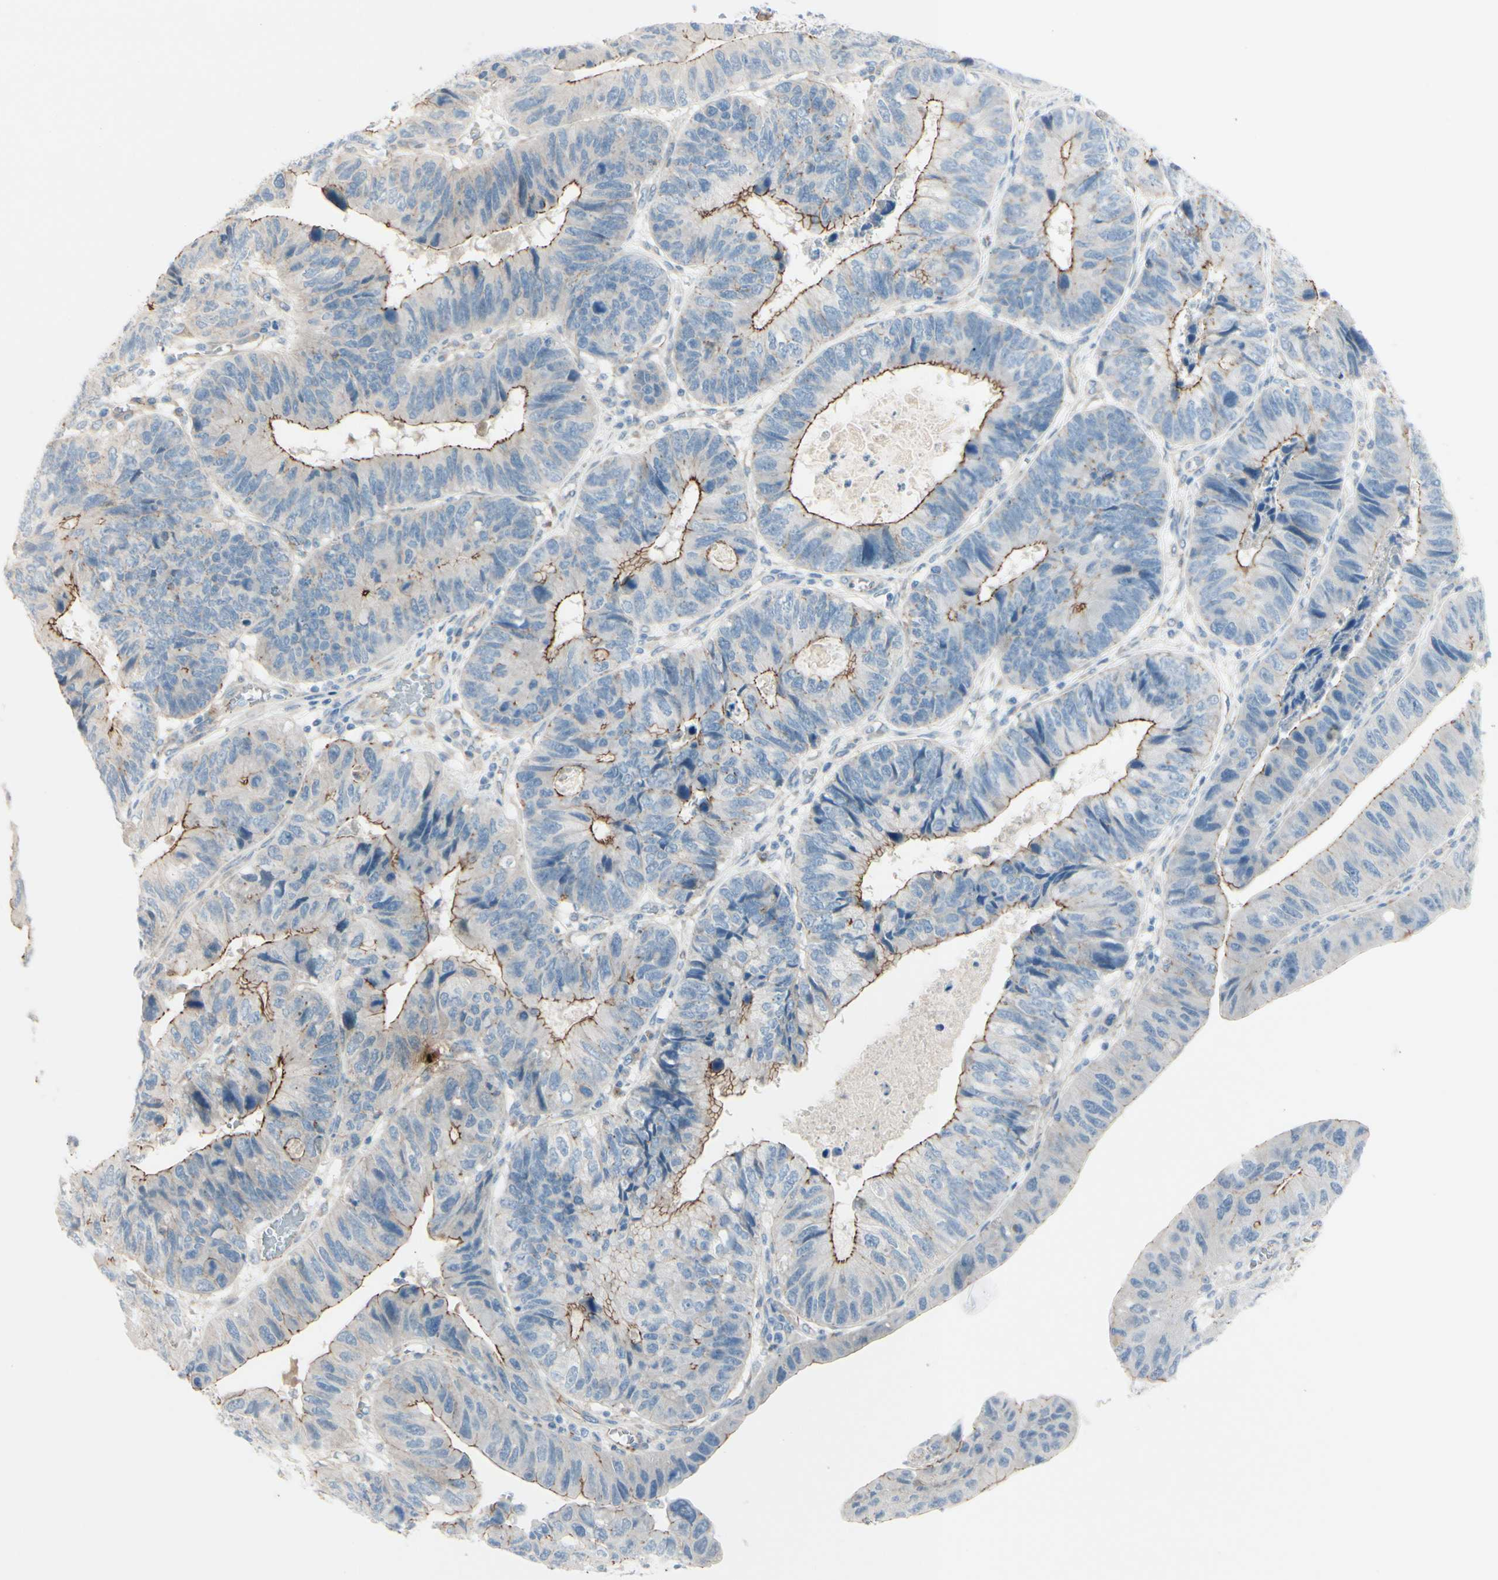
{"staining": {"intensity": "moderate", "quantity": "25%-75%", "location": "cytoplasmic/membranous"}, "tissue": "stomach cancer", "cell_type": "Tumor cells", "image_type": "cancer", "snomed": [{"axis": "morphology", "description": "Adenocarcinoma, NOS"}, {"axis": "topography", "description": "Stomach"}], "caption": "Protein staining exhibits moderate cytoplasmic/membranous staining in about 25%-75% of tumor cells in stomach cancer (adenocarcinoma). (DAB IHC, brown staining for protein, blue staining for nuclei).", "gene": "TJP1", "patient": {"sex": "male", "age": 59}}